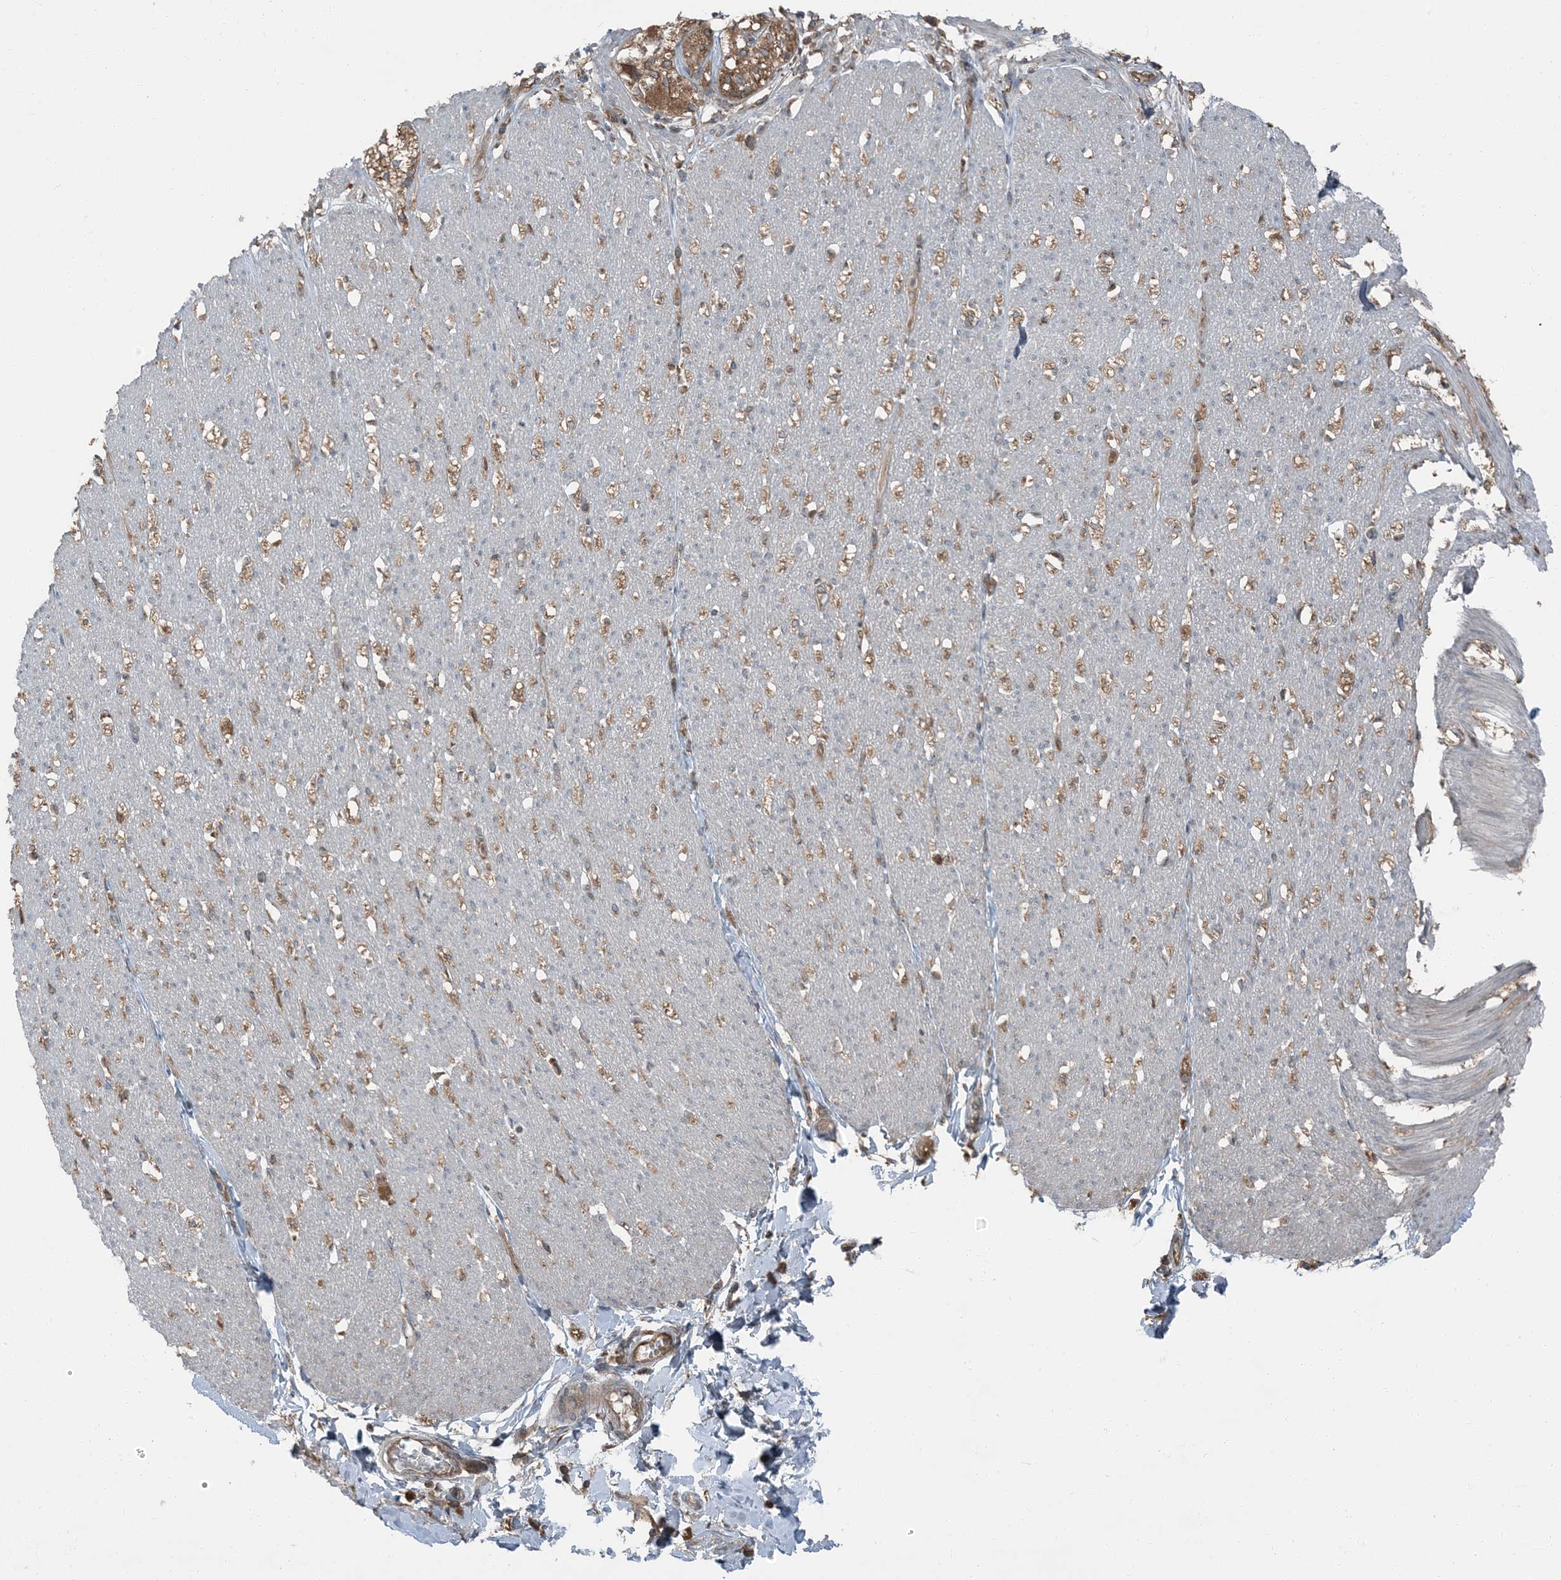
{"staining": {"intensity": "weak", "quantity": "<25%", "location": "cytoplasmic/membranous"}, "tissue": "smooth muscle", "cell_type": "Smooth muscle cells", "image_type": "normal", "snomed": [{"axis": "morphology", "description": "Normal tissue, NOS"}, {"axis": "morphology", "description": "Adenocarcinoma, NOS"}, {"axis": "topography", "description": "Colon"}, {"axis": "topography", "description": "Peripheral nerve tissue"}], "caption": "Human smooth muscle stained for a protein using immunohistochemistry reveals no staining in smooth muscle cells.", "gene": "RAB3GAP1", "patient": {"sex": "male", "age": 14}}